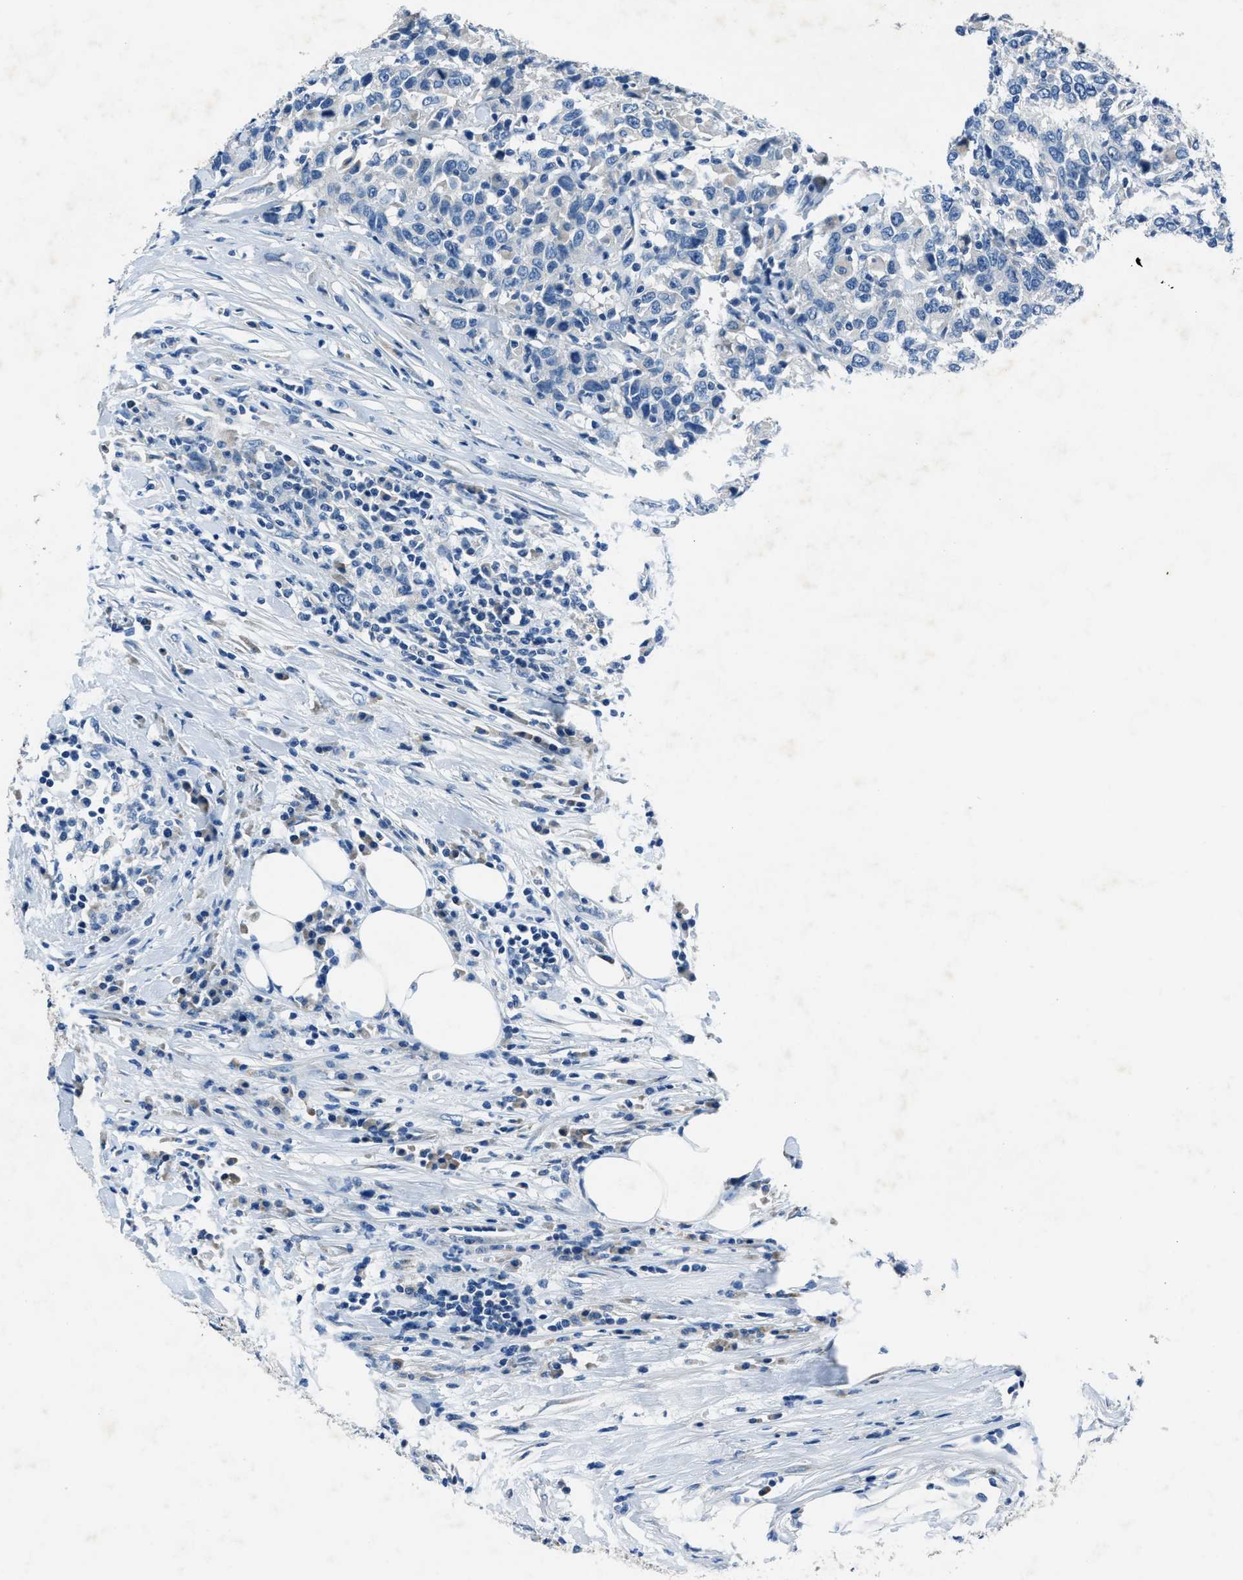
{"staining": {"intensity": "negative", "quantity": "none", "location": "none"}, "tissue": "urothelial cancer", "cell_type": "Tumor cells", "image_type": "cancer", "snomed": [{"axis": "morphology", "description": "Urothelial carcinoma, High grade"}, {"axis": "topography", "description": "Urinary bladder"}], "caption": "Tumor cells are negative for protein expression in human urothelial carcinoma (high-grade).", "gene": "ADAM2", "patient": {"sex": "male", "age": 61}}